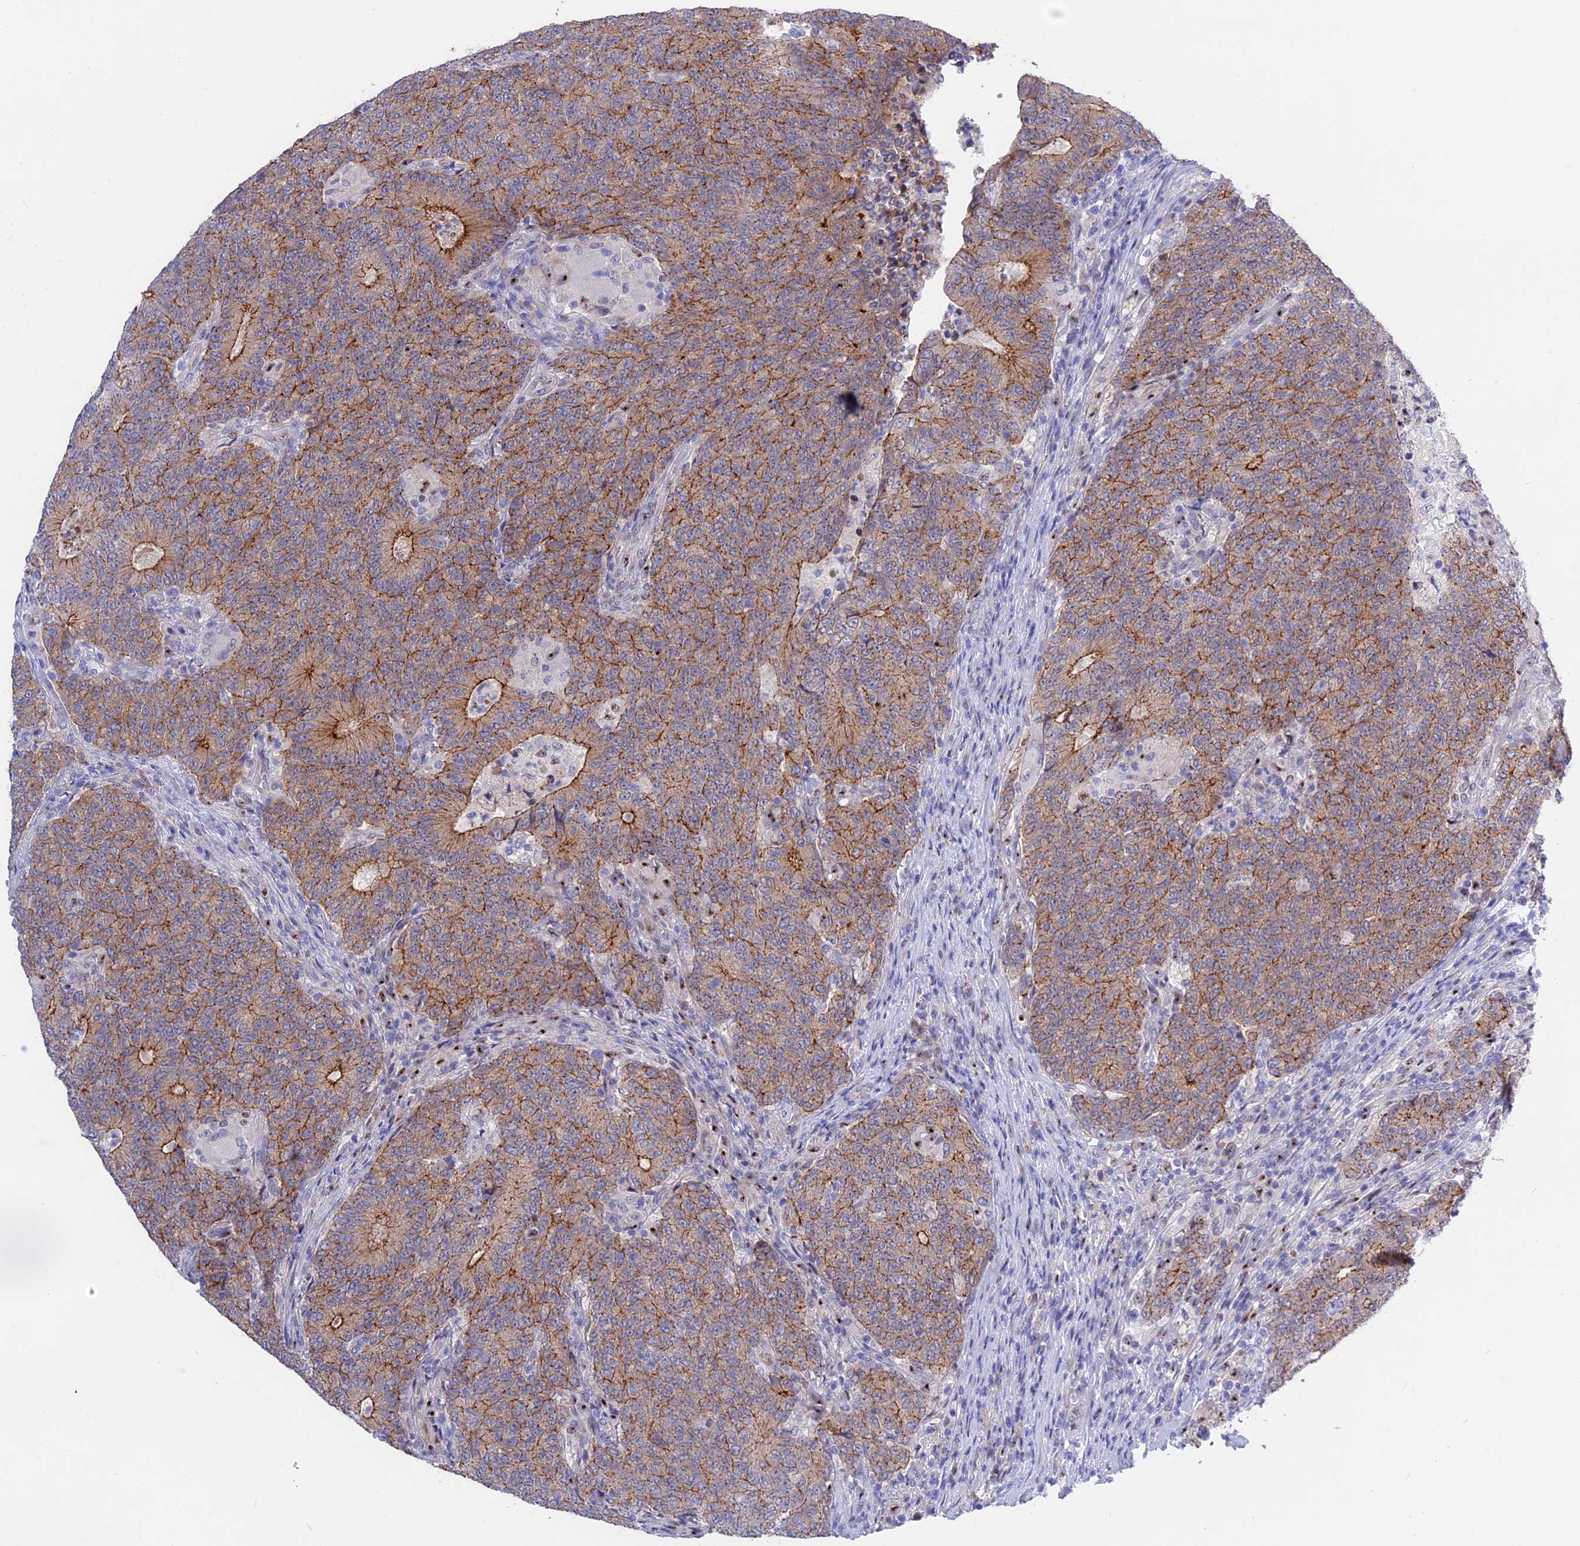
{"staining": {"intensity": "moderate", "quantity": ">75%", "location": "cytoplasmic/membranous"}, "tissue": "colorectal cancer", "cell_type": "Tumor cells", "image_type": "cancer", "snomed": [{"axis": "morphology", "description": "Adenocarcinoma, NOS"}, {"axis": "topography", "description": "Colon"}], "caption": "Immunohistochemical staining of human colorectal cancer reveals medium levels of moderate cytoplasmic/membranous expression in approximately >75% of tumor cells.", "gene": "GK5", "patient": {"sex": "female", "age": 75}}